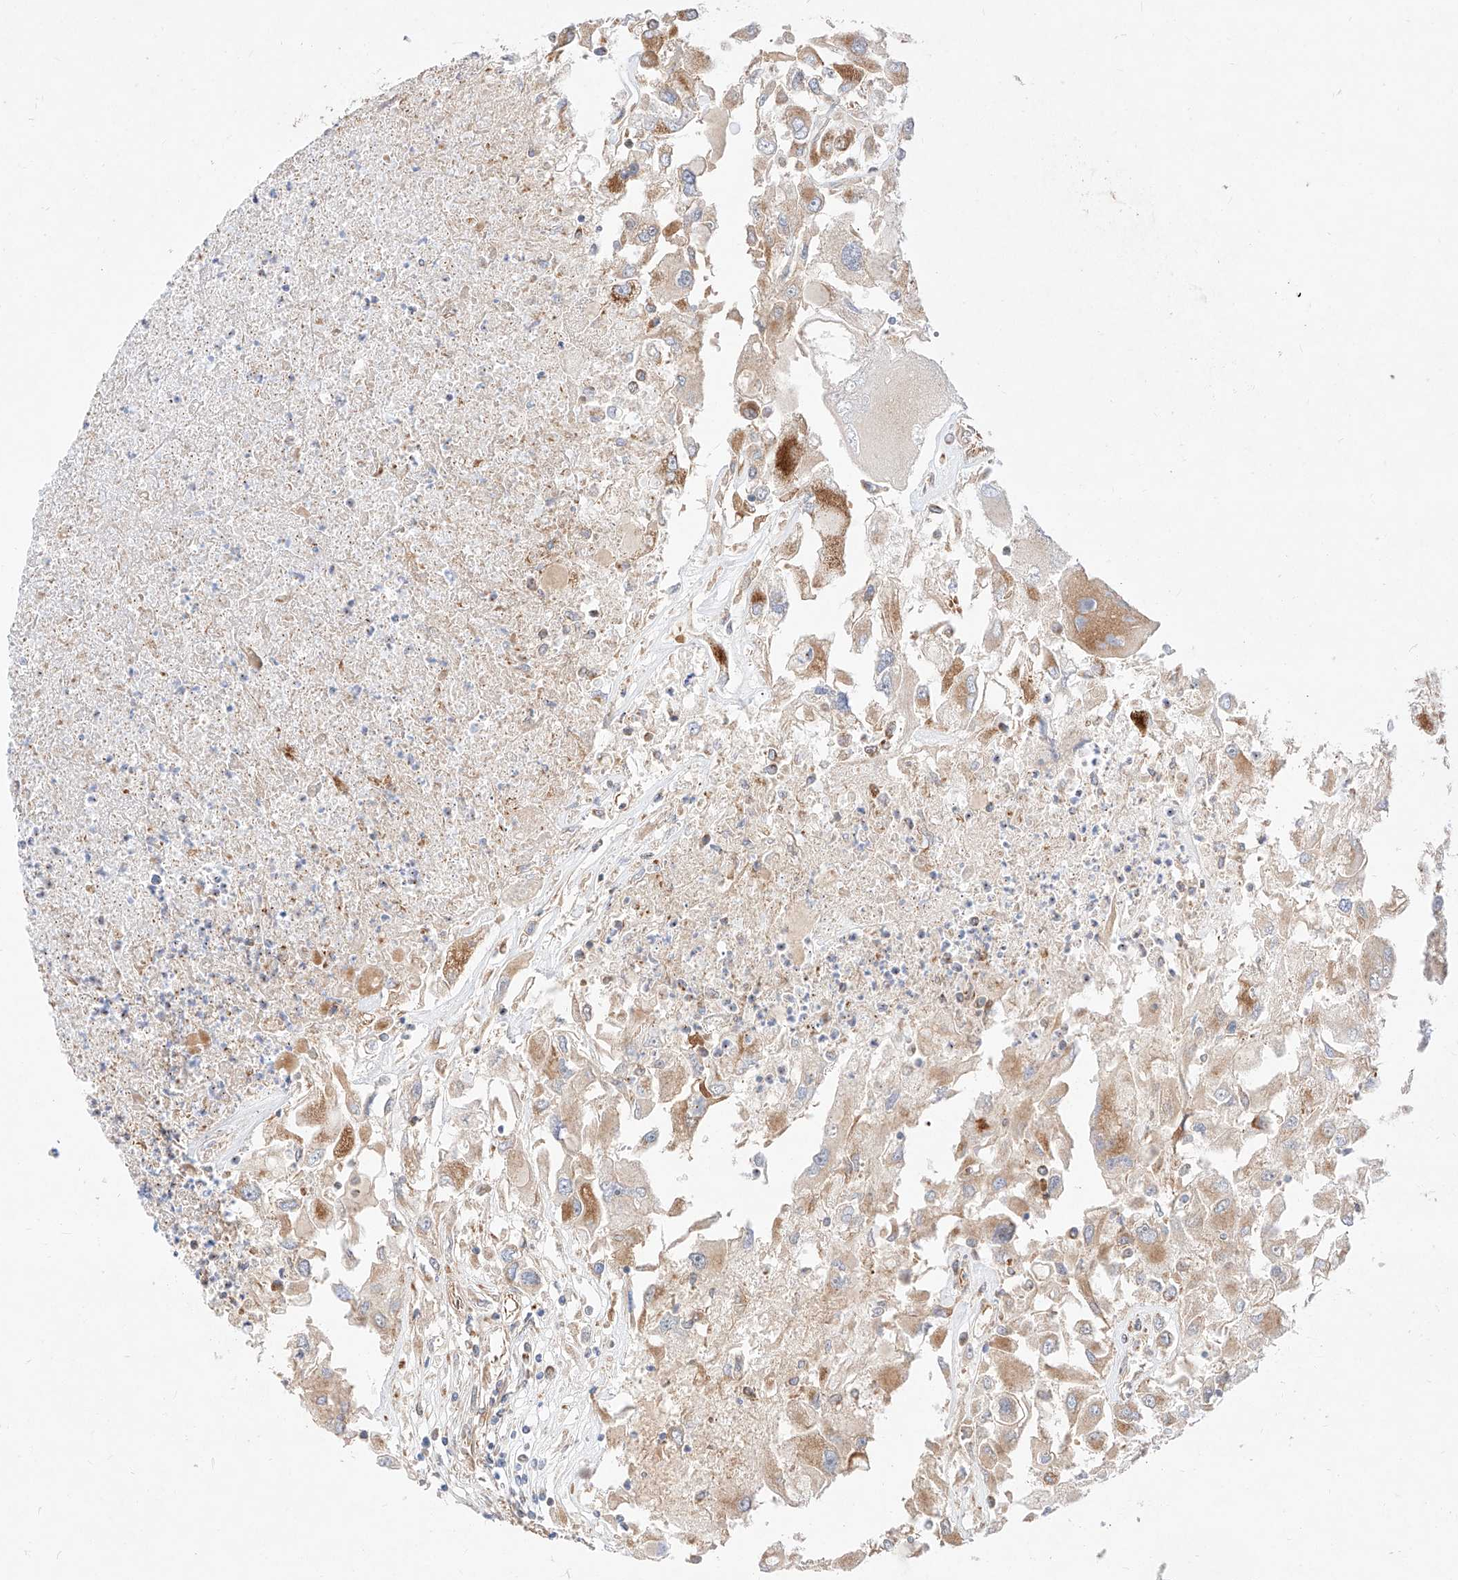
{"staining": {"intensity": "moderate", "quantity": "<25%", "location": "cytoplasmic/membranous"}, "tissue": "renal cancer", "cell_type": "Tumor cells", "image_type": "cancer", "snomed": [{"axis": "morphology", "description": "Adenocarcinoma, NOS"}, {"axis": "topography", "description": "Kidney"}], "caption": "This is a micrograph of immunohistochemistry staining of renal cancer, which shows moderate positivity in the cytoplasmic/membranous of tumor cells.", "gene": "CSGALNACT2", "patient": {"sex": "female", "age": 52}}